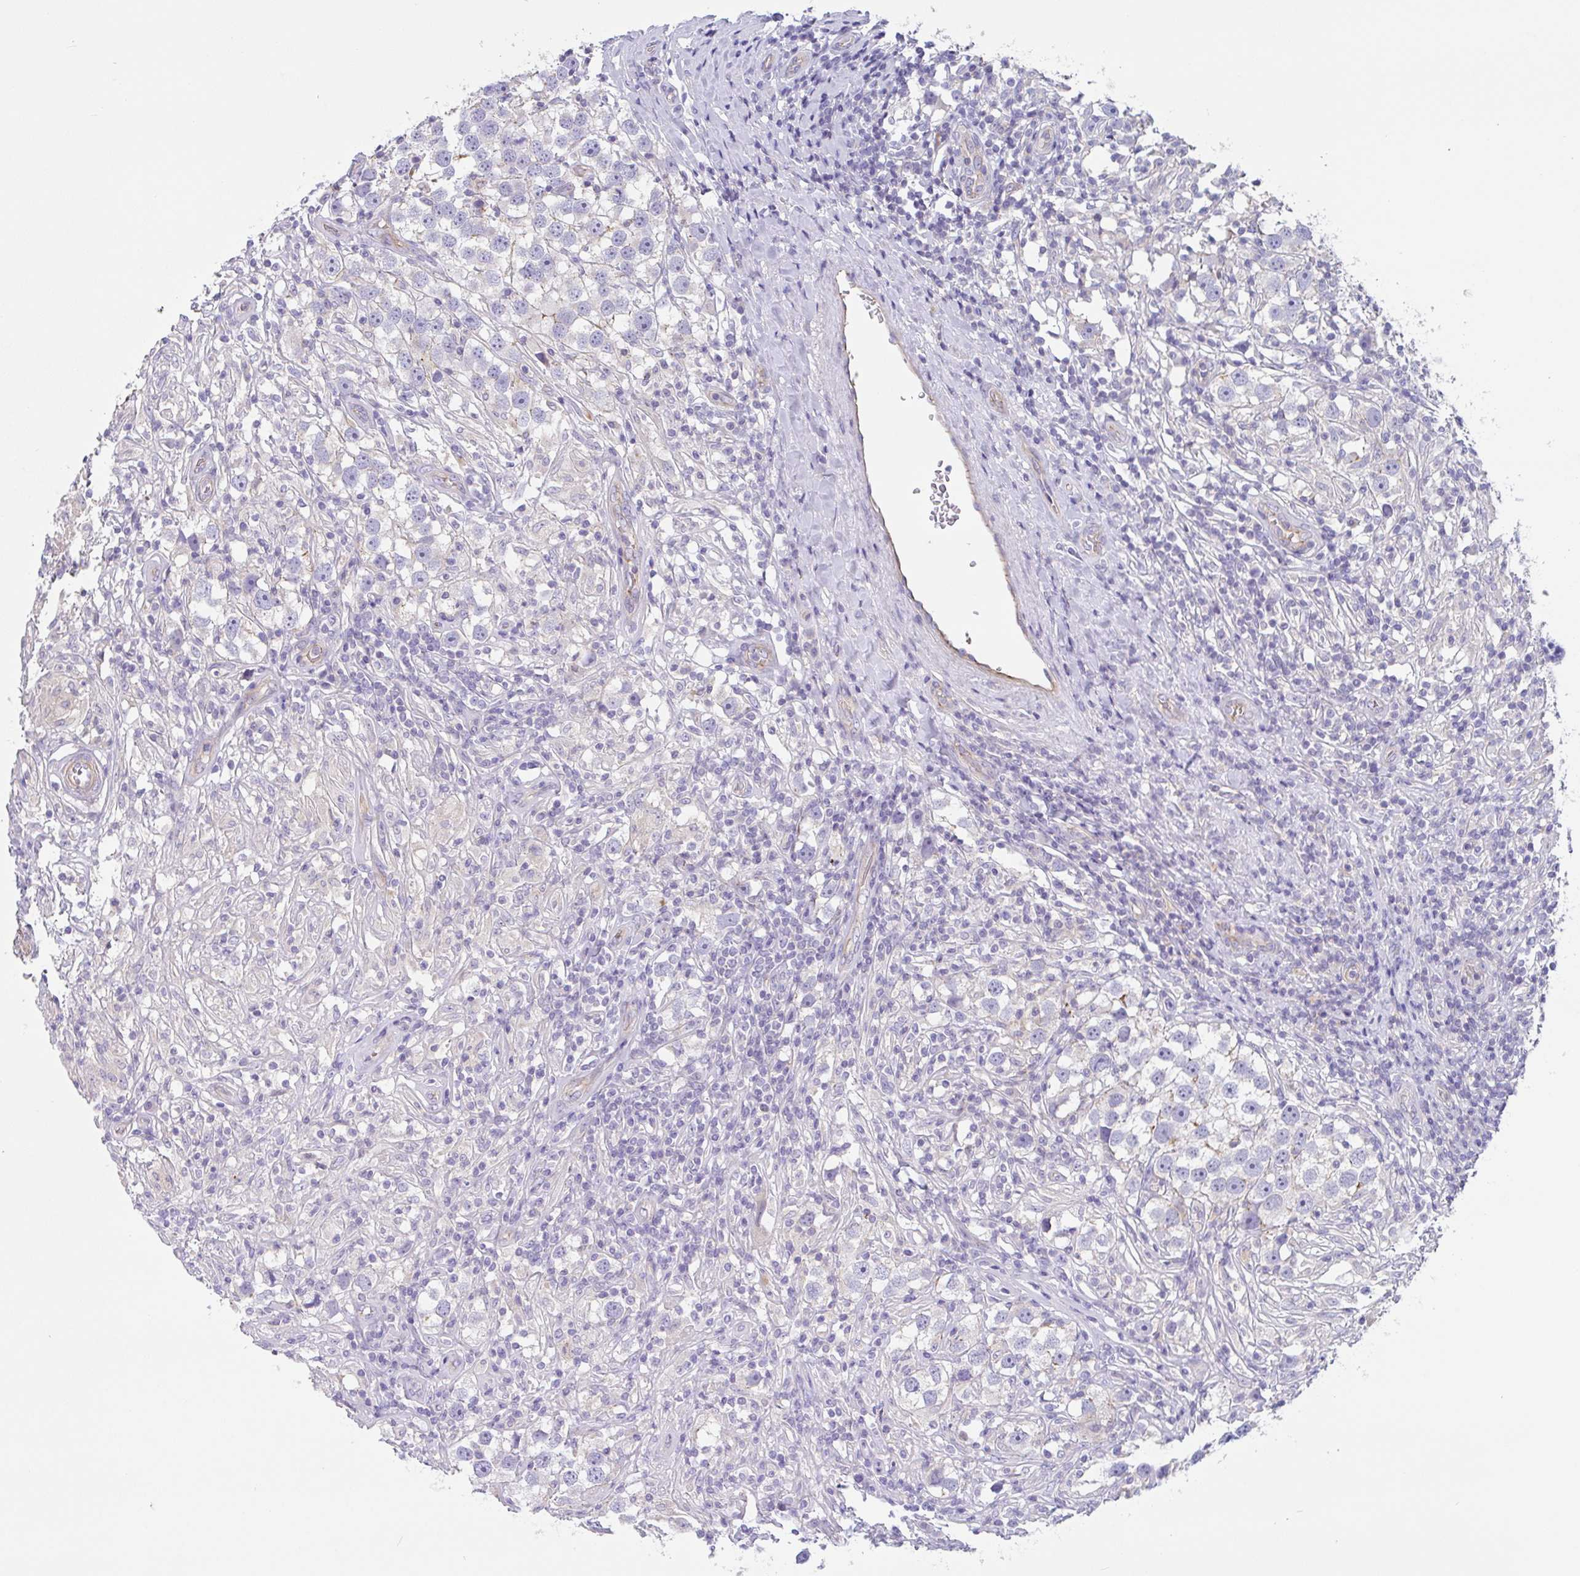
{"staining": {"intensity": "negative", "quantity": "none", "location": "none"}, "tissue": "testis cancer", "cell_type": "Tumor cells", "image_type": "cancer", "snomed": [{"axis": "morphology", "description": "Seminoma, NOS"}, {"axis": "topography", "description": "Testis"}], "caption": "Seminoma (testis) was stained to show a protein in brown. There is no significant staining in tumor cells. (Stains: DAB (3,3'-diaminobenzidine) immunohistochemistry (IHC) with hematoxylin counter stain, Microscopy: brightfield microscopy at high magnification).", "gene": "LENG9", "patient": {"sex": "male", "age": 49}}